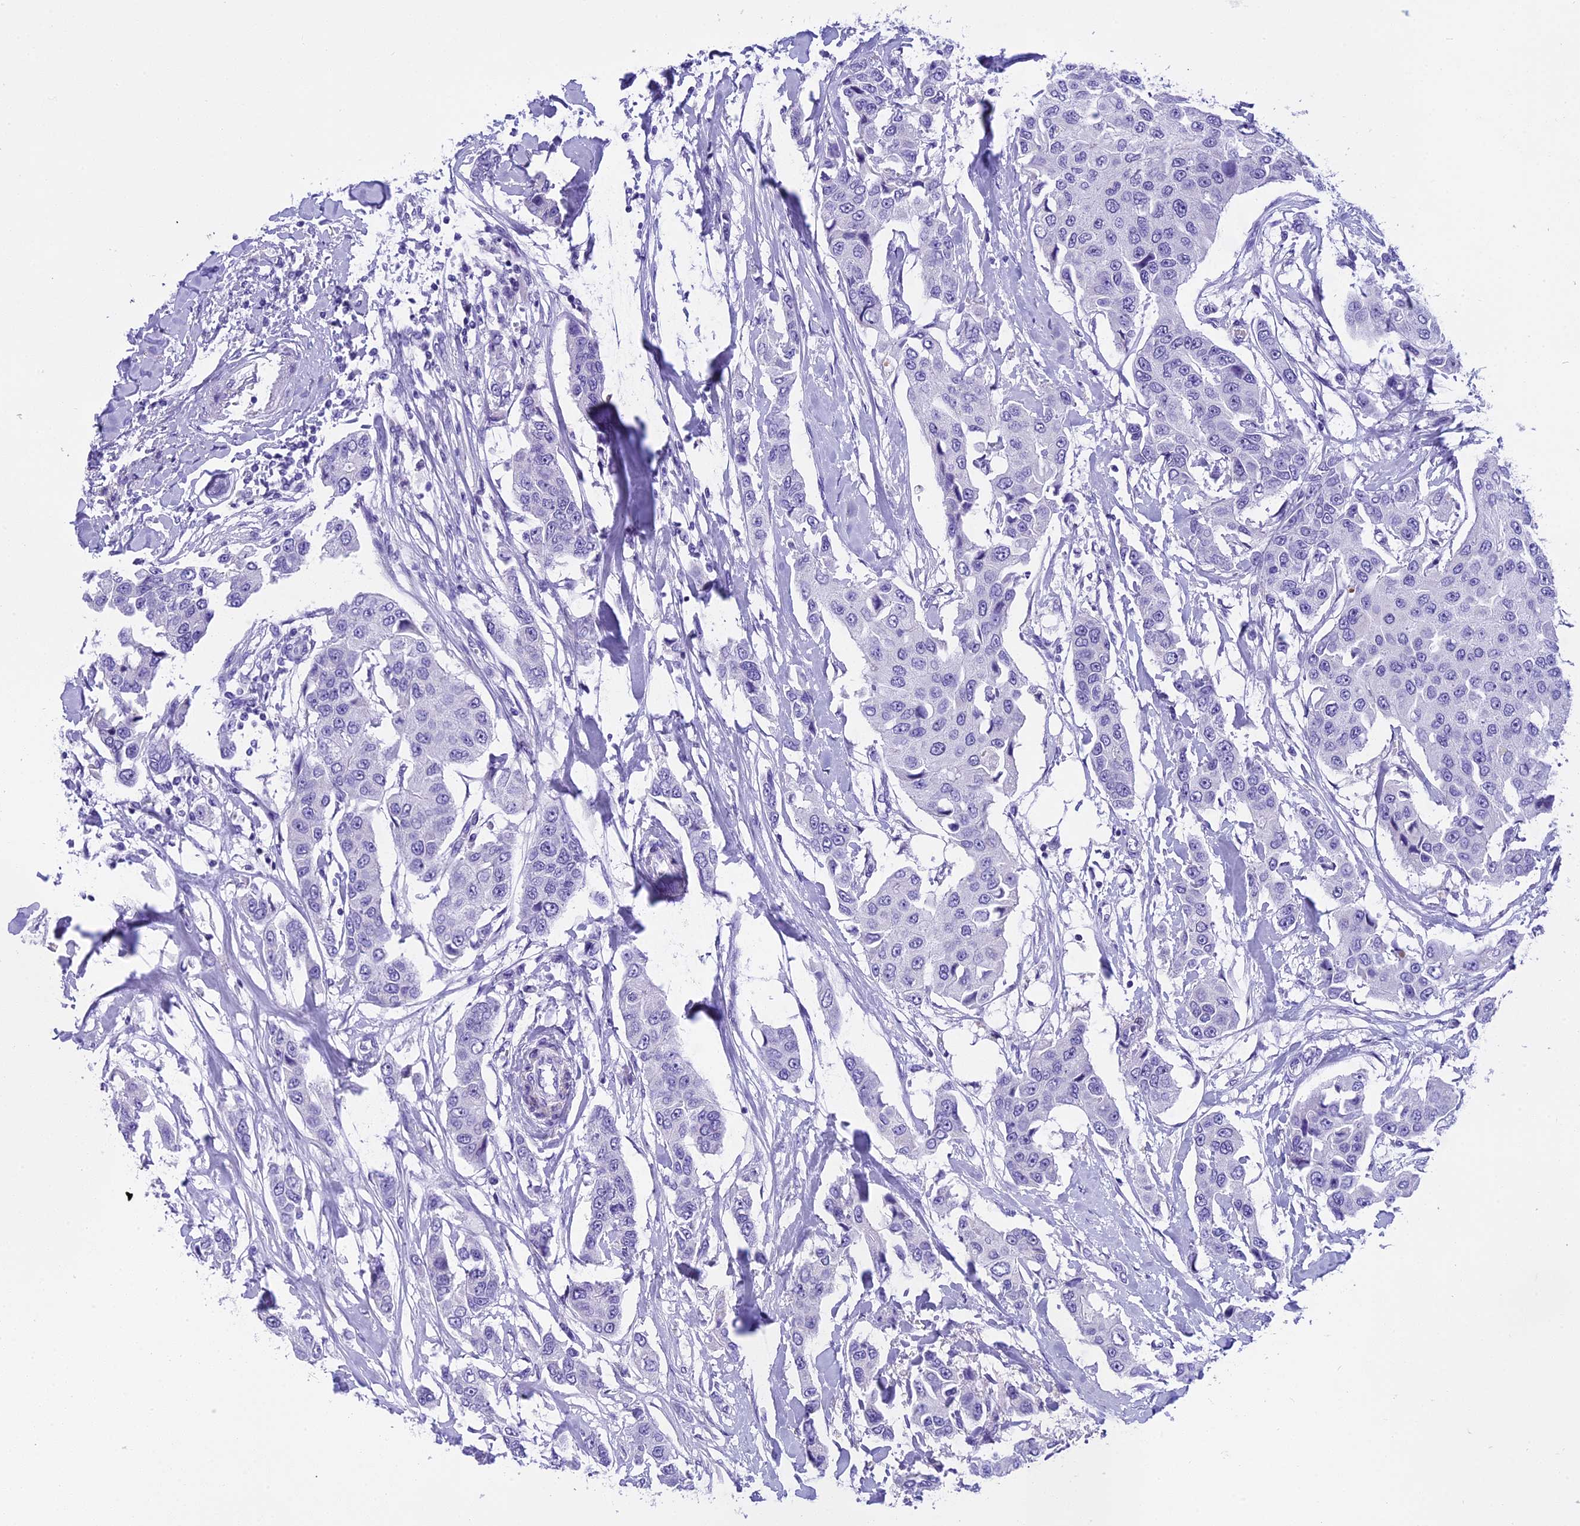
{"staining": {"intensity": "negative", "quantity": "none", "location": "none"}, "tissue": "breast cancer", "cell_type": "Tumor cells", "image_type": "cancer", "snomed": [{"axis": "morphology", "description": "Duct carcinoma"}, {"axis": "topography", "description": "Breast"}], "caption": "An image of human intraductal carcinoma (breast) is negative for staining in tumor cells. (DAB immunohistochemistry (IHC) visualized using brightfield microscopy, high magnification).", "gene": "KCTD14", "patient": {"sex": "female", "age": 80}}